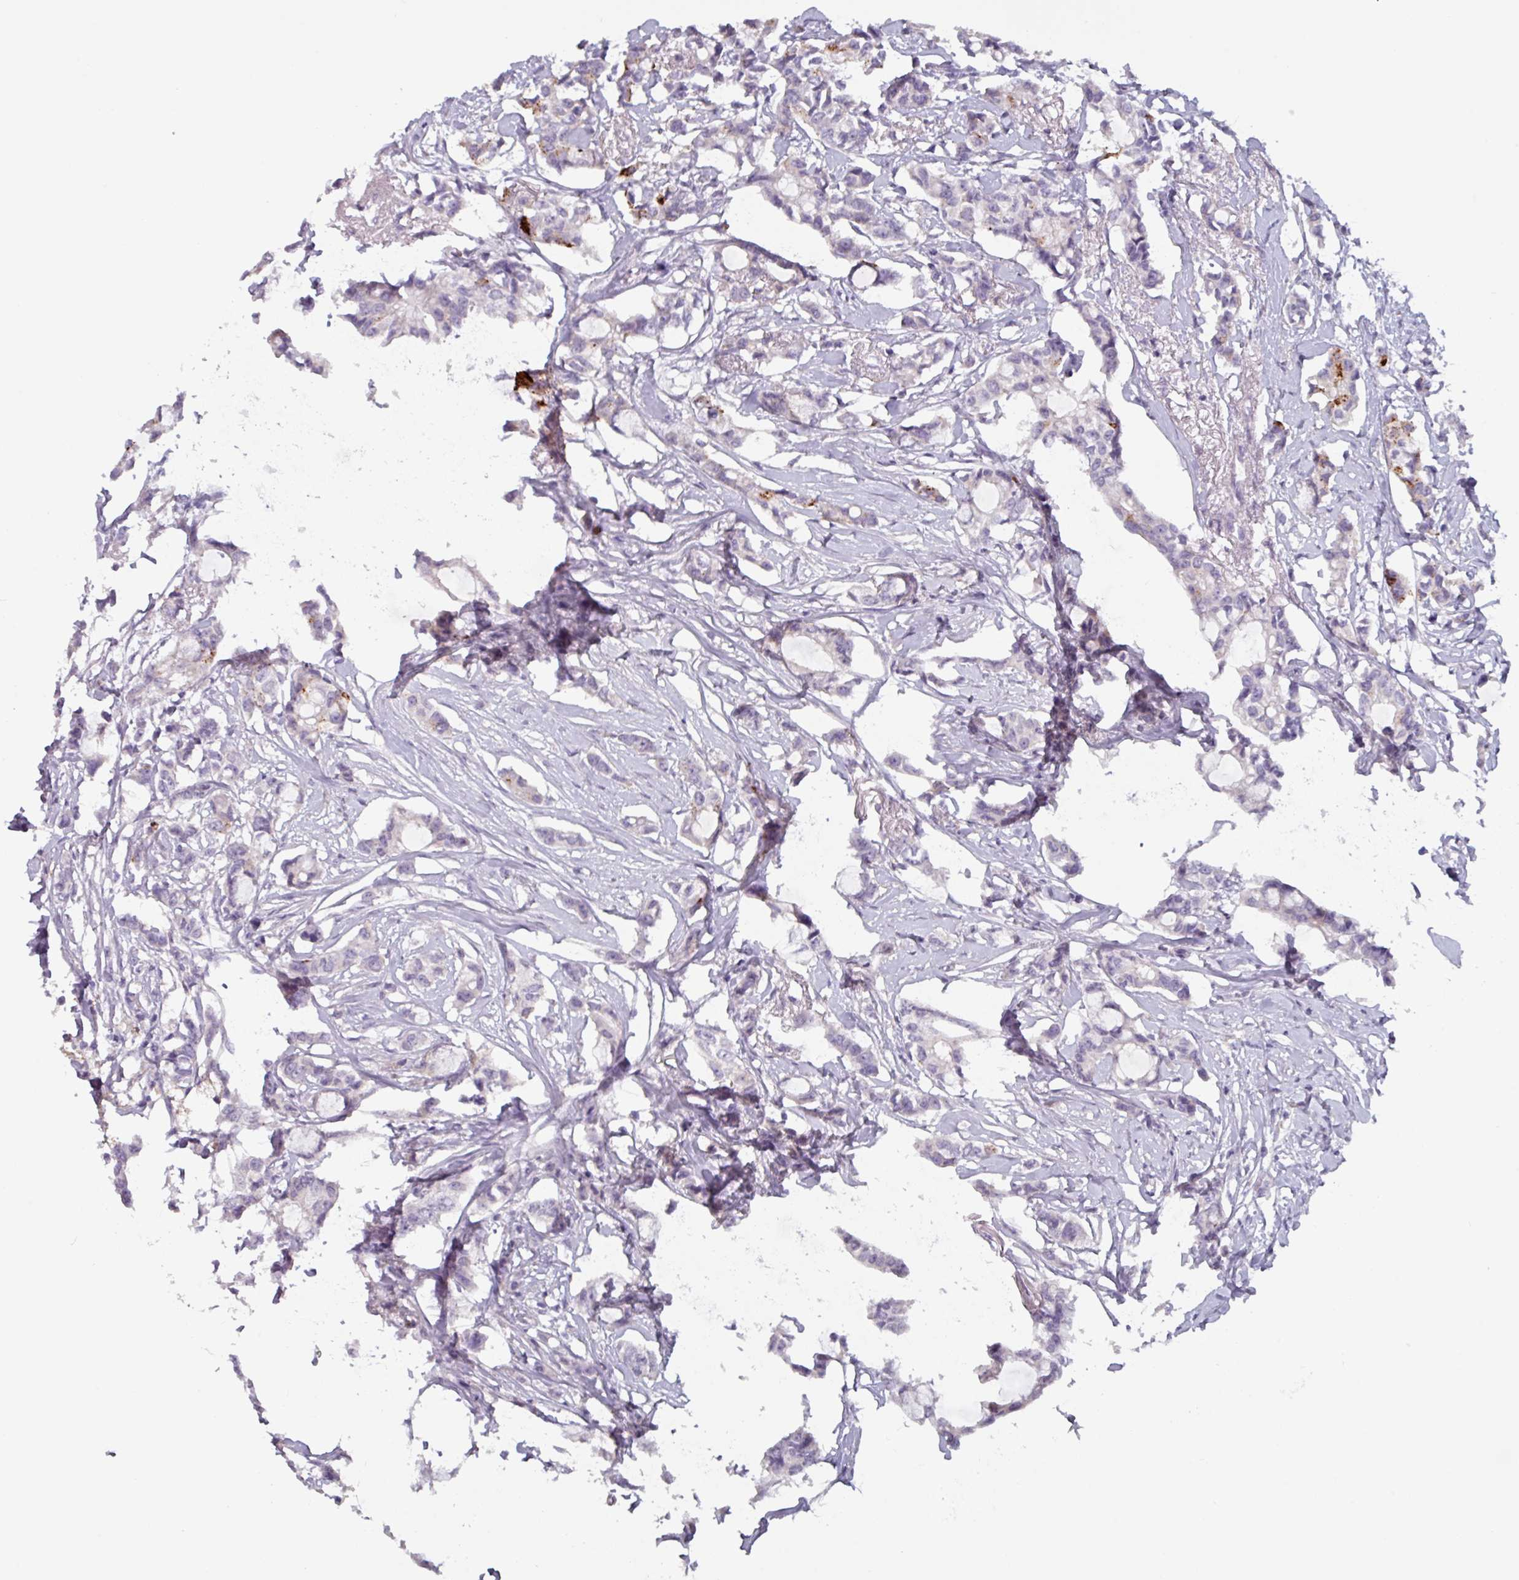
{"staining": {"intensity": "moderate", "quantity": "<25%", "location": "cytoplasmic/membranous"}, "tissue": "breast cancer", "cell_type": "Tumor cells", "image_type": "cancer", "snomed": [{"axis": "morphology", "description": "Duct carcinoma"}, {"axis": "topography", "description": "Breast"}], "caption": "High-power microscopy captured an immunohistochemistry (IHC) image of breast intraductal carcinoma, revealing moderate cytoplasmic/membranous positivity in approximately <25% of tumor cells. (DAB = brown stain, brightfield microscopy at high magnification).", "gene": "OR2T10", "patient": {"sex": "female", "age": 73}}